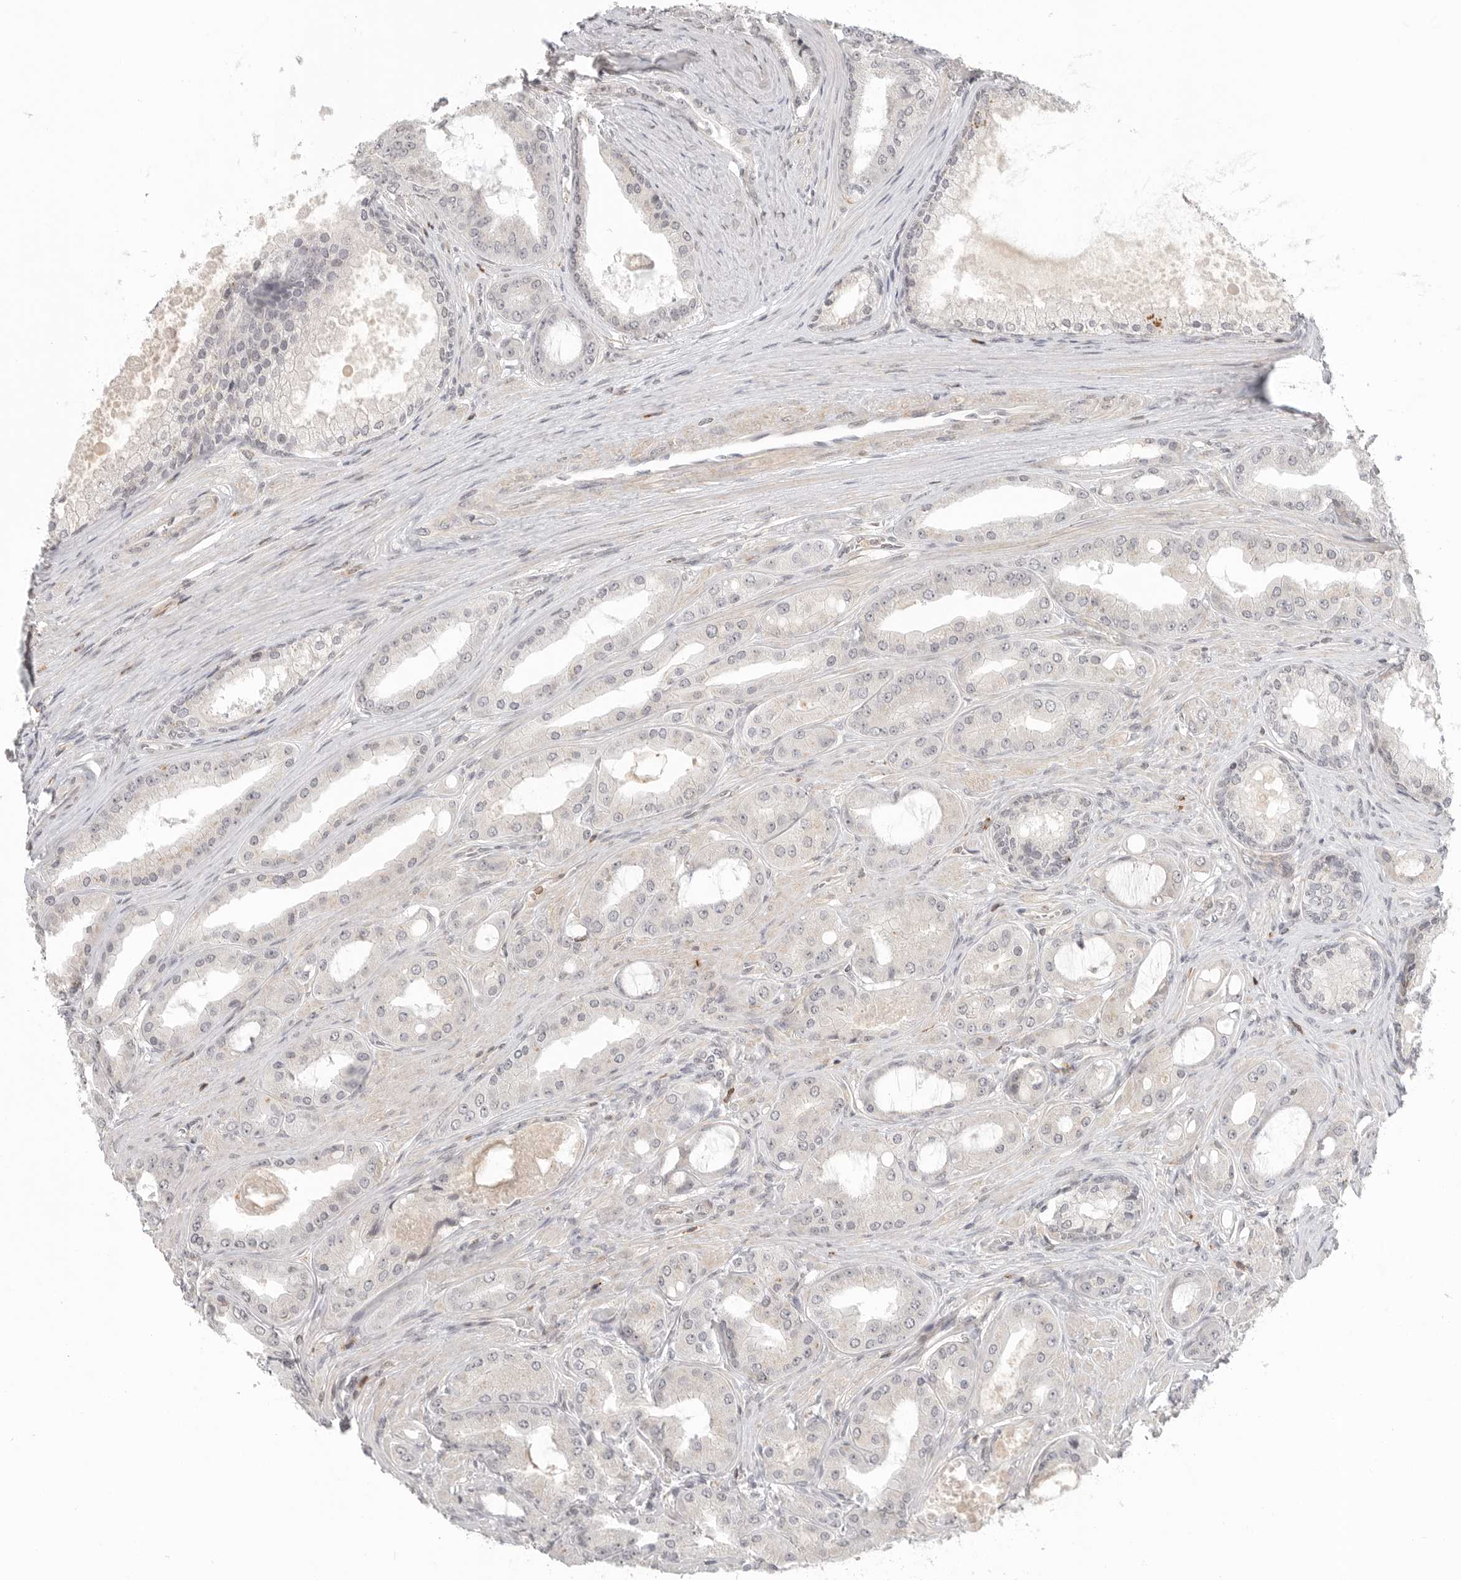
{"staining": {"intensity": "negative", "quantity": "none", "location": "none"}, "tissue": "prostate cancer", "cell_type": "Tumor cells", "image_type": "cancer", "snomed": [{"axis": "morphology", "description": "Adenocarcinoma, High grade"}, {"axis": "topography", "description": "Prostate"}], "caption": "A photomicrograph of high-grade adenocarcinoma (prostate) stained for a protein demonstrates no brown staining in tumor cells.", "gene": "SH3KBP1", "patient": {"sex": "male", "age": 60}}